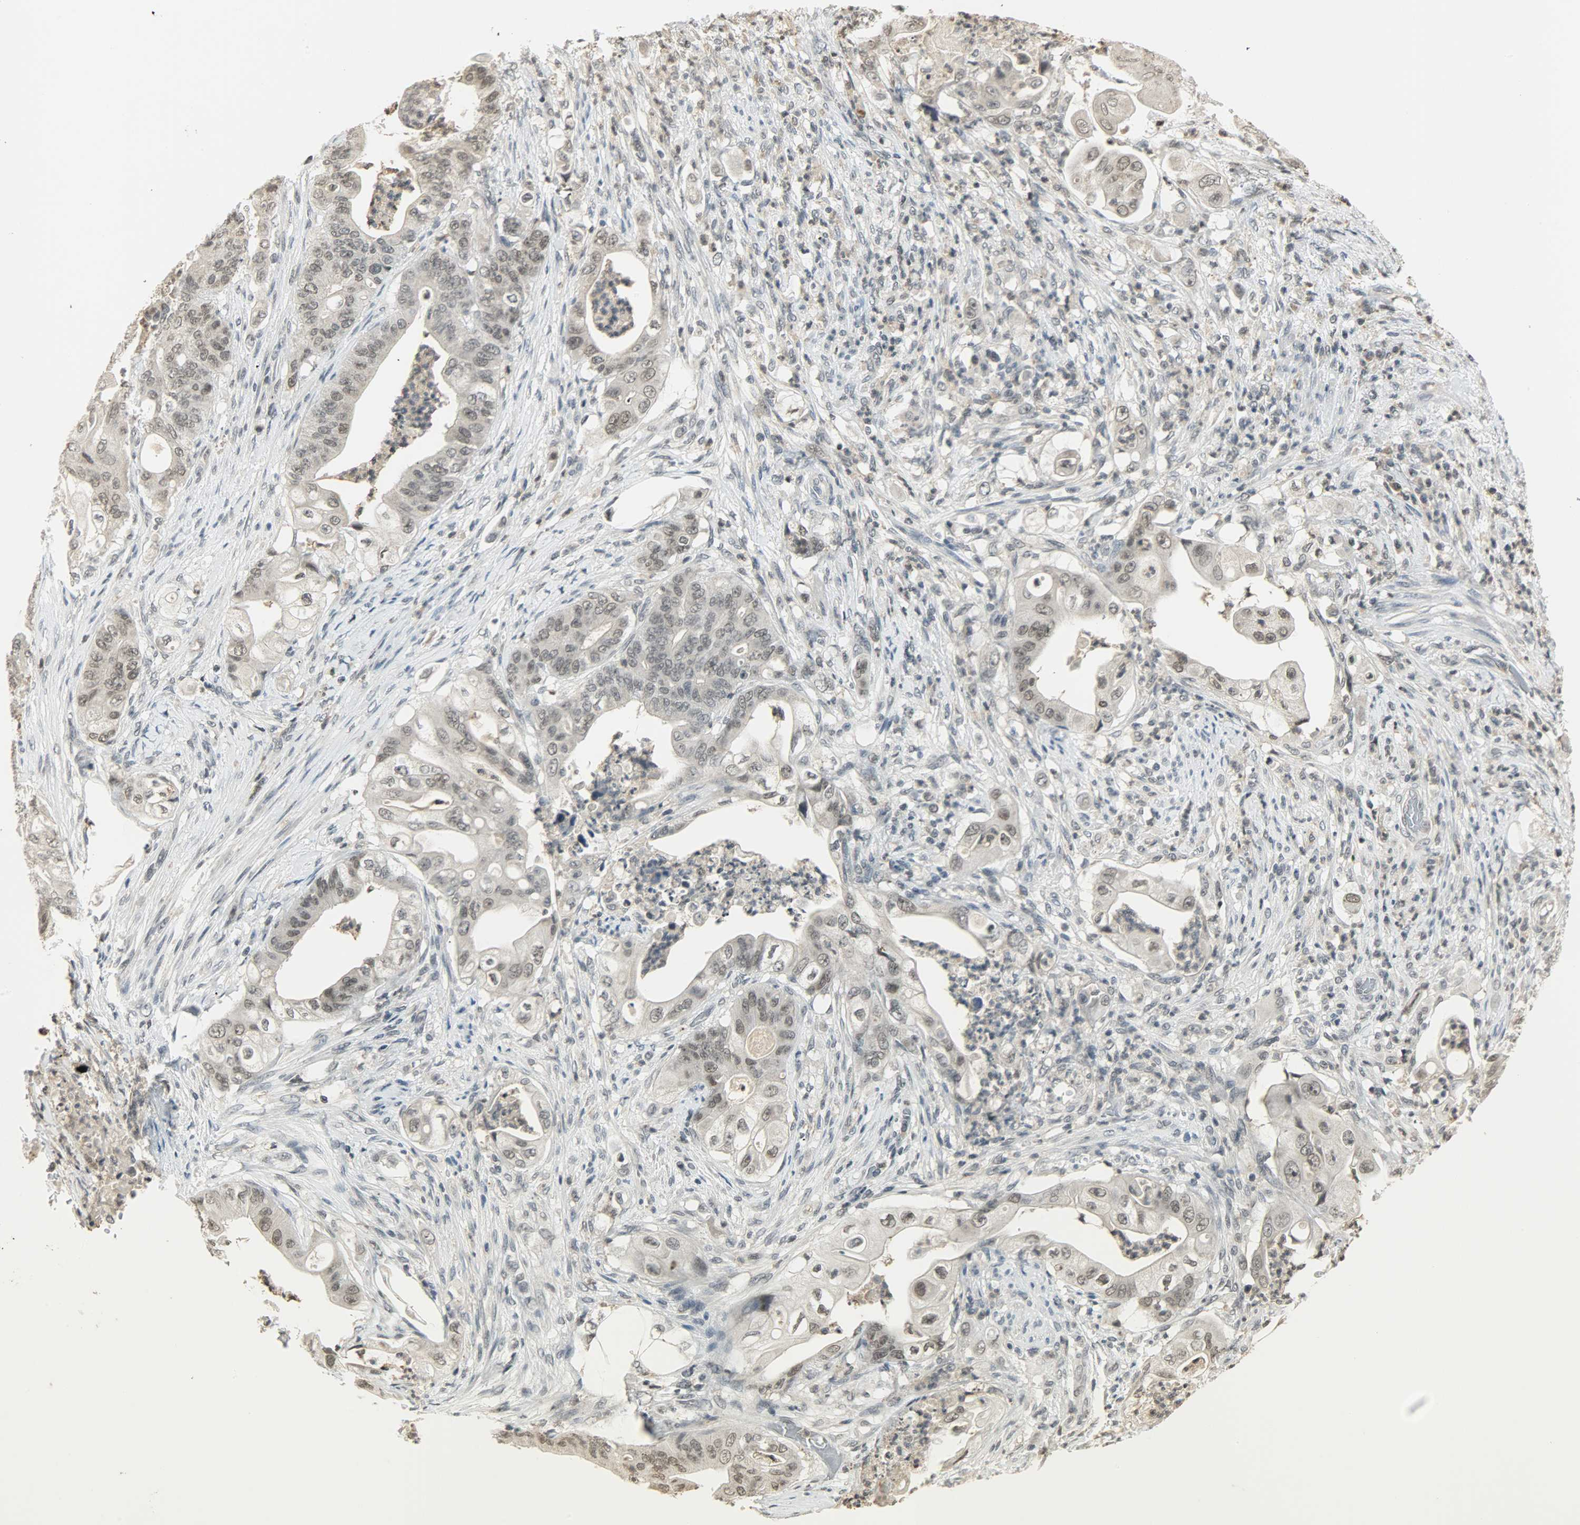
{"staining": {"intensity": "weak", "quantity": "25%-75%", "location": "nuclear"}, "tissue": "stomach cancer", "cell_type": "Tumor cells", "image_type": "cancer", "snomed": [{"axis": "morphology", "description": "Adenocarcinoma, NOS"}, {"axis": "topography", "description": "Stomach"}], "caption": "This is an image of IHC staining of stomach adenocarcinoma, which shows weak staining in the nuclear of tumor cells.", "gene": "SMARCA5", "patient": {"sex": "female", "age": 73}}